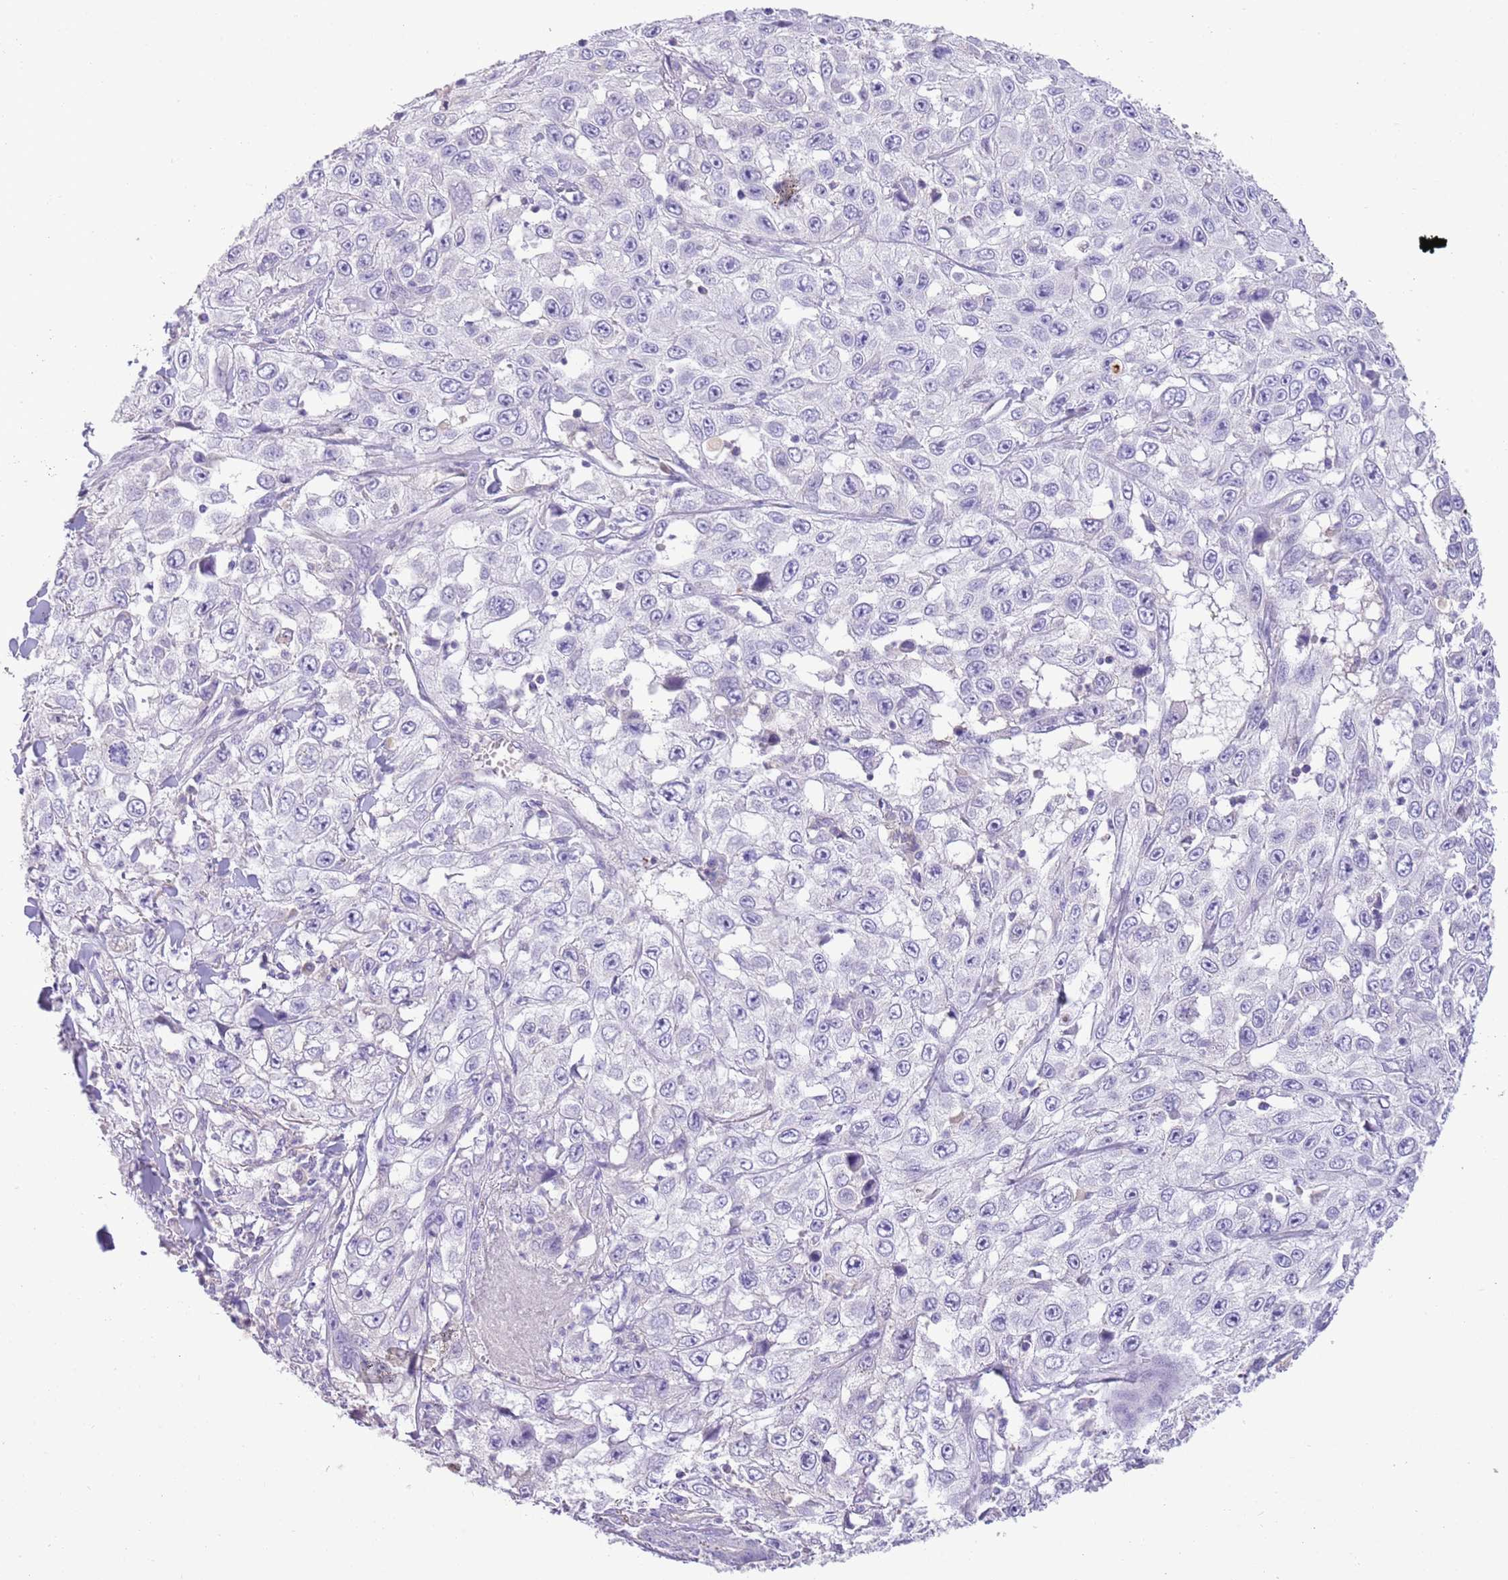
{"staining": {"intensity": "negative", "quantity": "none", "location": "none"}, "tissue": "skin cancer", "cell_type": "Tumor cells", "image_type": "cancer", "snomed": [{"axis": "morphology", "description": "Squamous cell carcinoma, NOS"}, {"axis": "topography", "description": "Skin"}], "caption": "Tumor cells are negative for protein expression in human squamous cell carcinoma (skin).", "gene": "SFTPA1", "patient": {"sex": "male", "age": 82}}